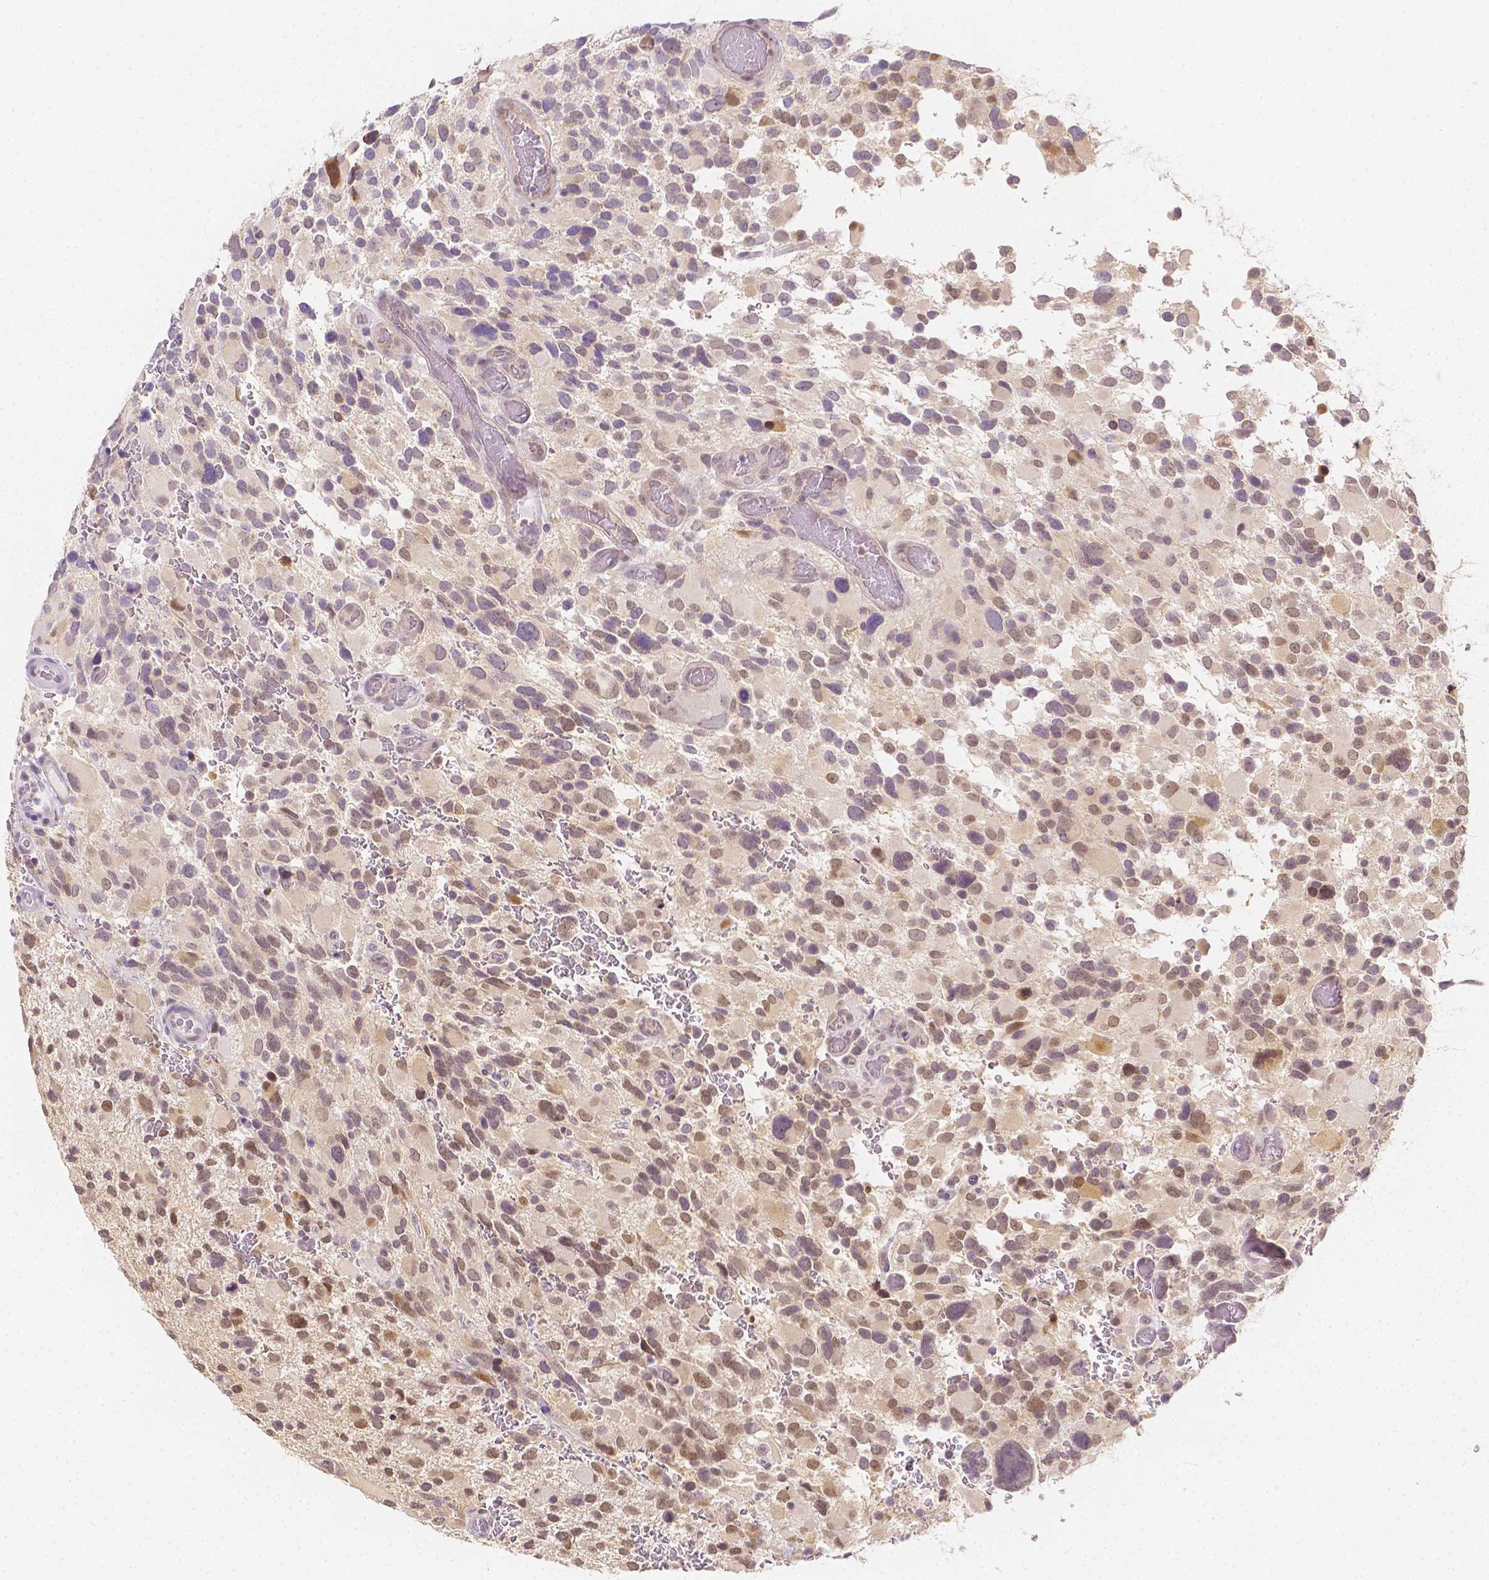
{"staining": {"intensity": "moderate", "quantity": "25%-75%", "location": "nuclear"}, "tissue": "glioma", "cell_type": "Tumor cells", "image_type": "cancer", "snomed": [{"axis": "morphology", "description": "Glioma, malignant, Low grade"}, {"axis": "topography", "description": "Brain"}], "caption": "A histopathology image of malignant glioma (low-grade) stained for a protein shows moderate nuclear brown staining in tumor cells. The protein is shown in brown color, while the nuclei are stained blue.", "gene": "SGTB", "patient": {"sex": "female", "age": 32}}